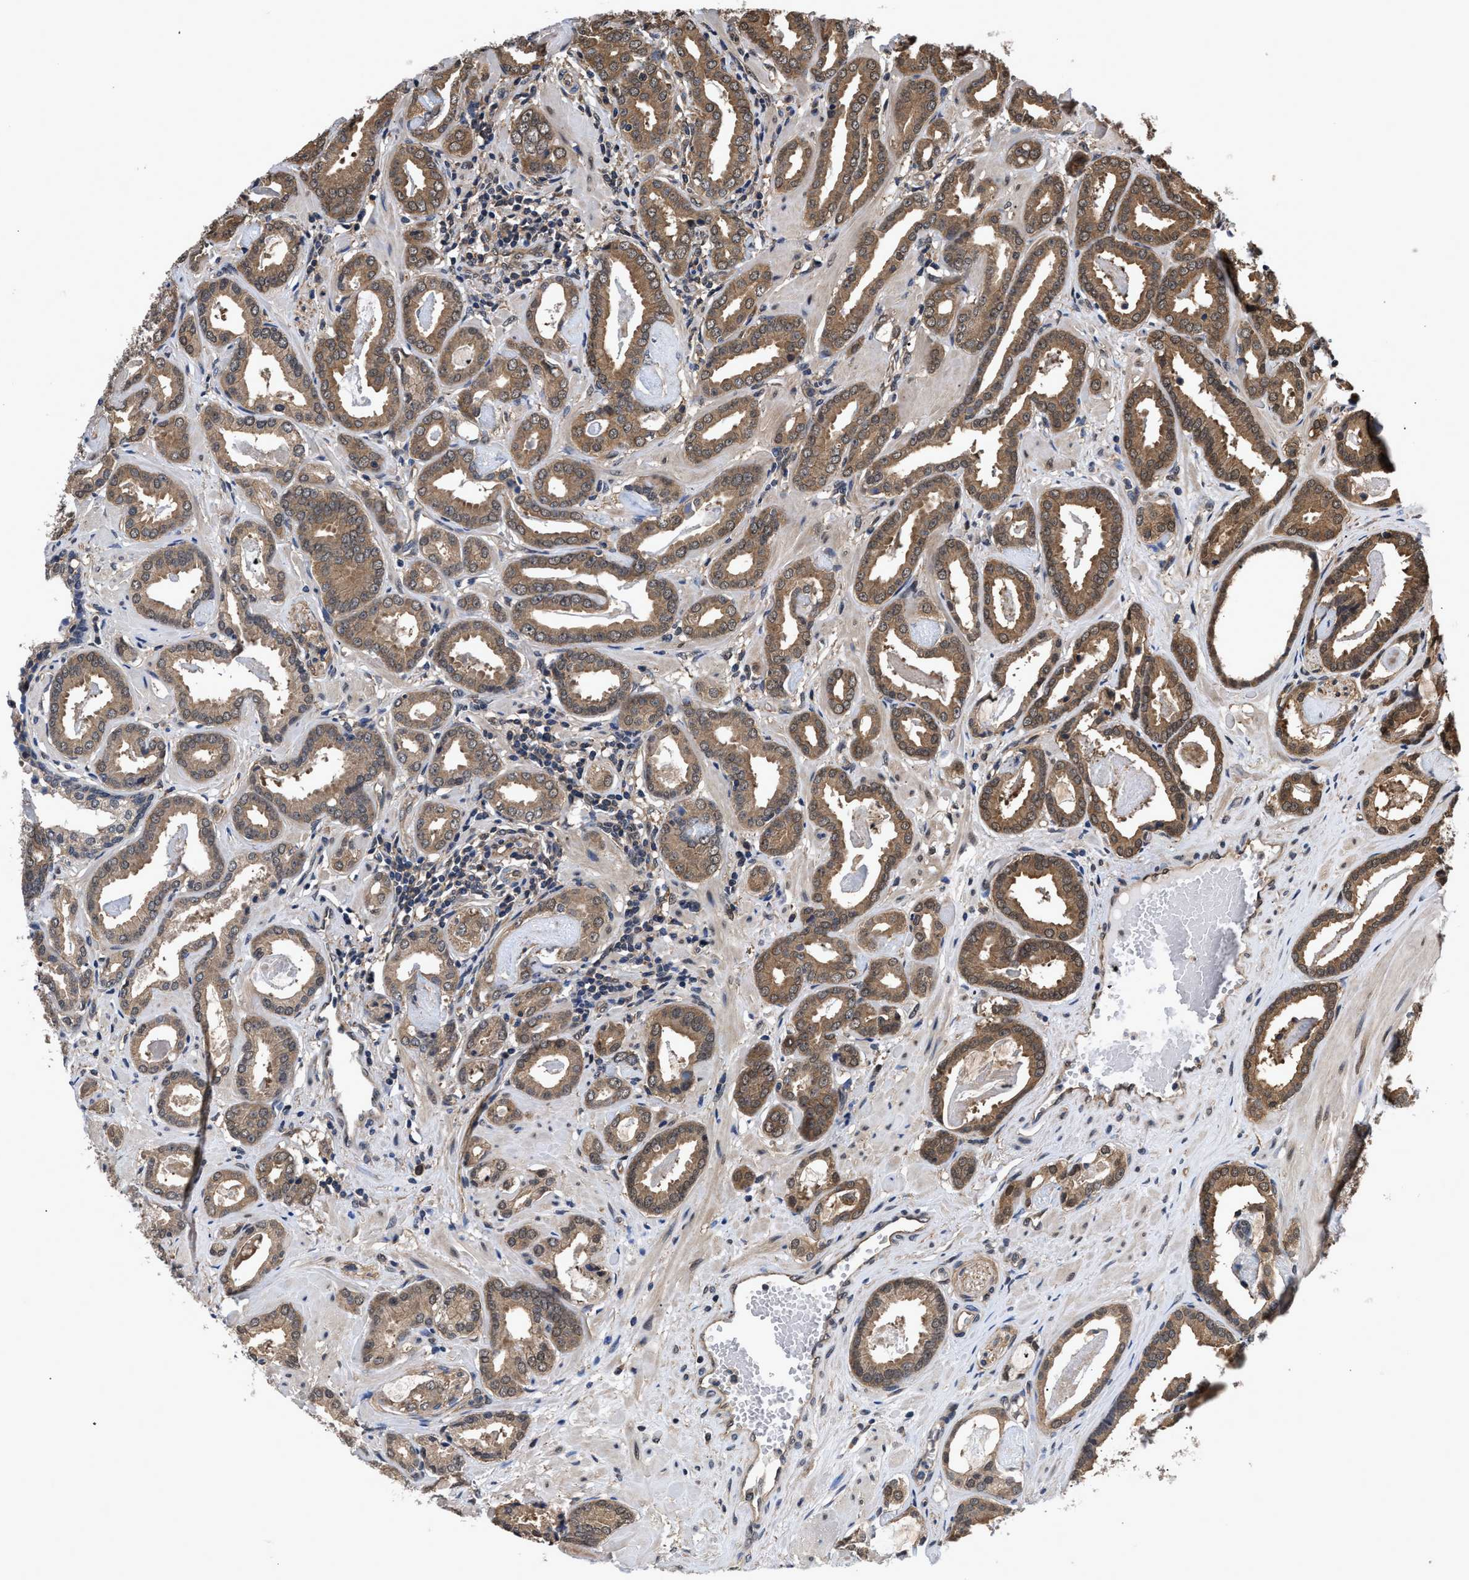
{"staining": {"intensity": "moderate", "quantity": ">75%", "location": "cytoplasmic/membranous,nuclear"}, "tissue": "prostate cancer", "cell_type": "Tumor cells", "image_type": "cancer", "snomed": [{"axis": "morphology", "description": "Adenocarcinoma, Low grade"}, {"axis": "topography", "description": "Prostate"}], "caption": "Adenocarcinoma (low-grade) (prostate) stained with a brown dye shows moderate cytoplasmic/membranous and nuclear positive staining in about >75% of tumor cells.", "gene": "SCAI", "patient": {"sex": "male", "age": 53}}